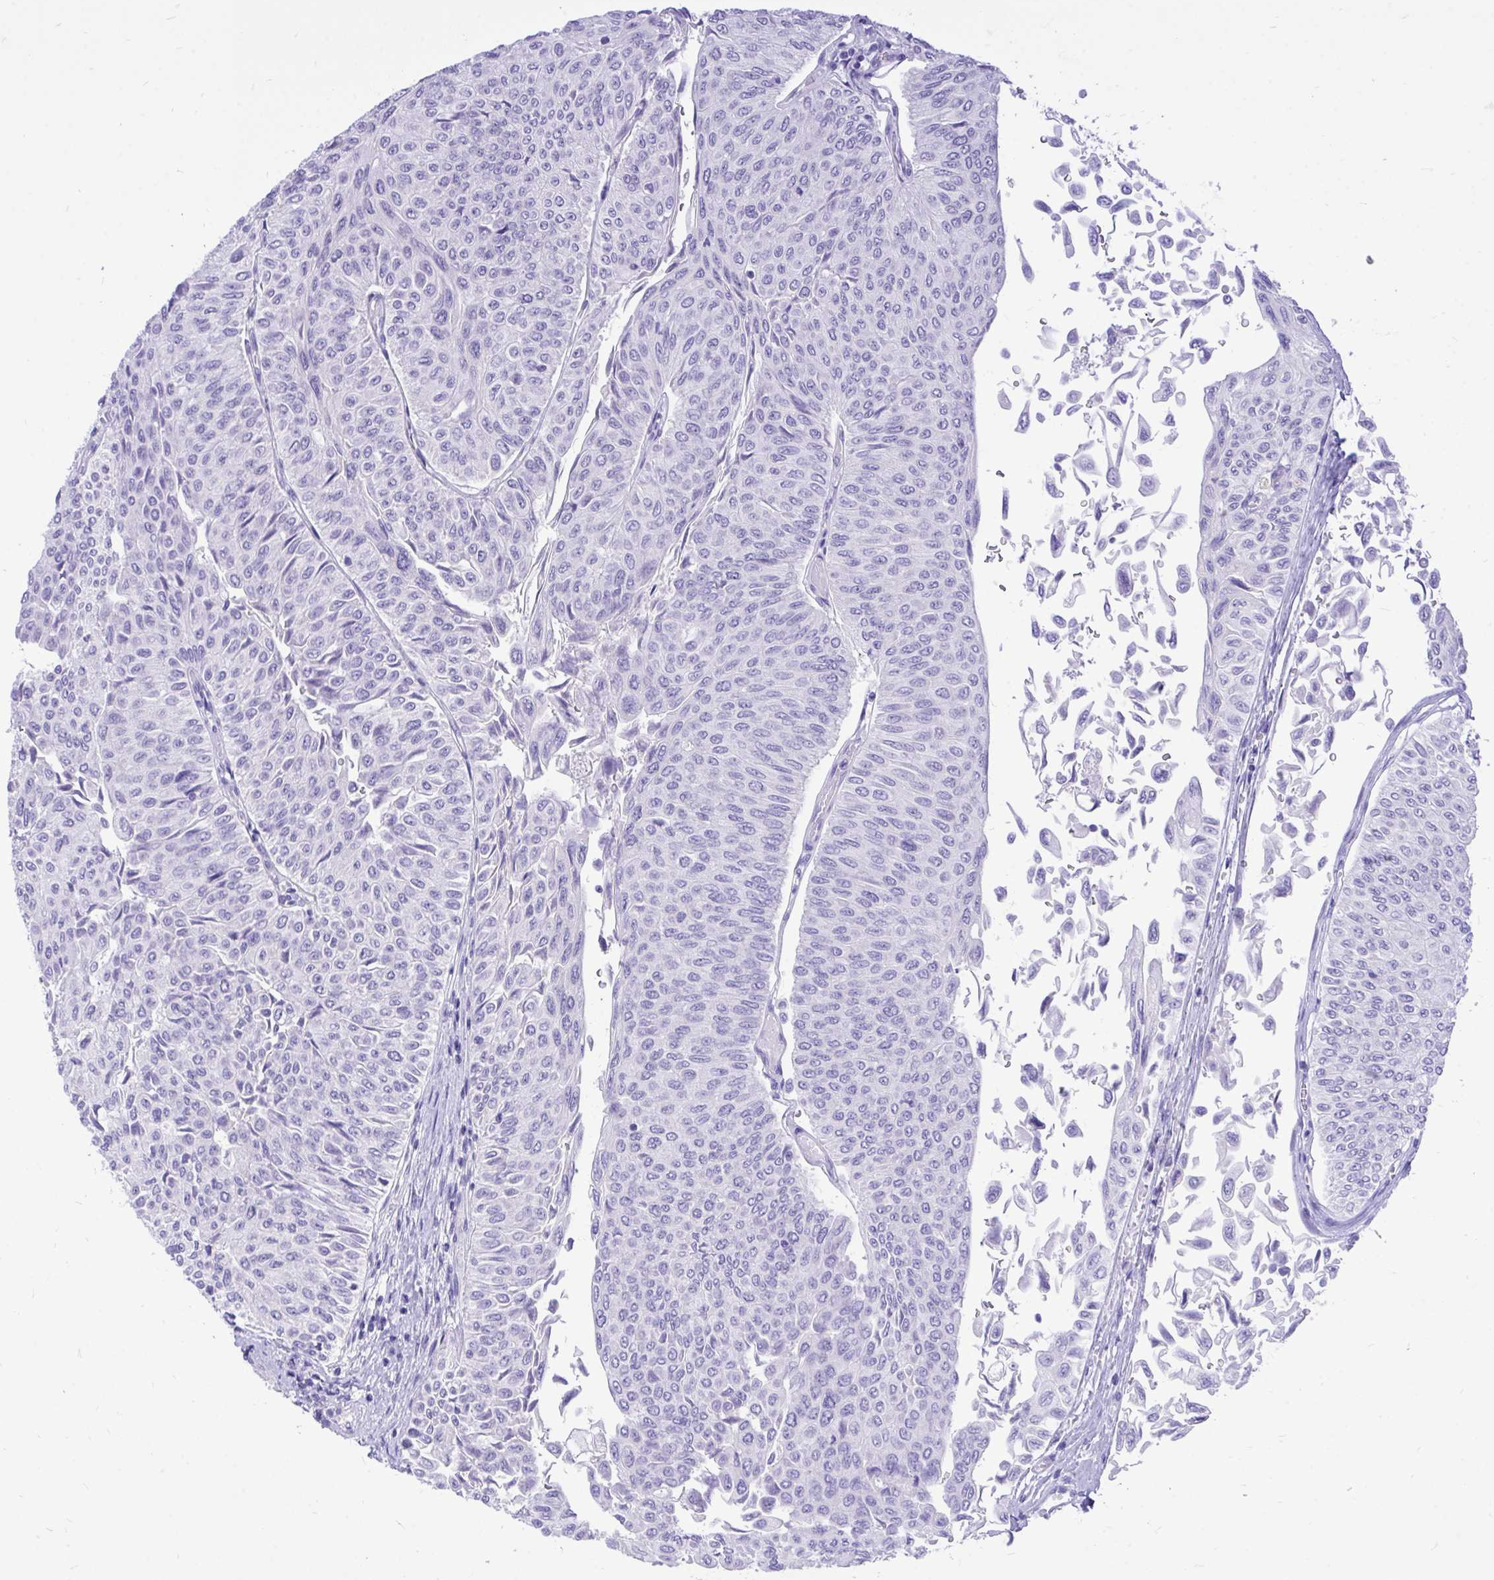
{"staining": {"intensity": "negative", "quantity": "none", "location": "none"}, "tissue": "urothelial cancer", "cell_type": "Tumor cells", "image_type": "cancer", "snomed": [{"axis": "morphology", "description": "Urothelial carcinoma, NOS"}, {"axis": "topography", "description": "Urinary bladder"}], "caption": "Image shows no significant protein positivity in tumor cells of urothelial cancer.", "gene": "MON1A", "patient": {"sex": "male", "age": 59}}